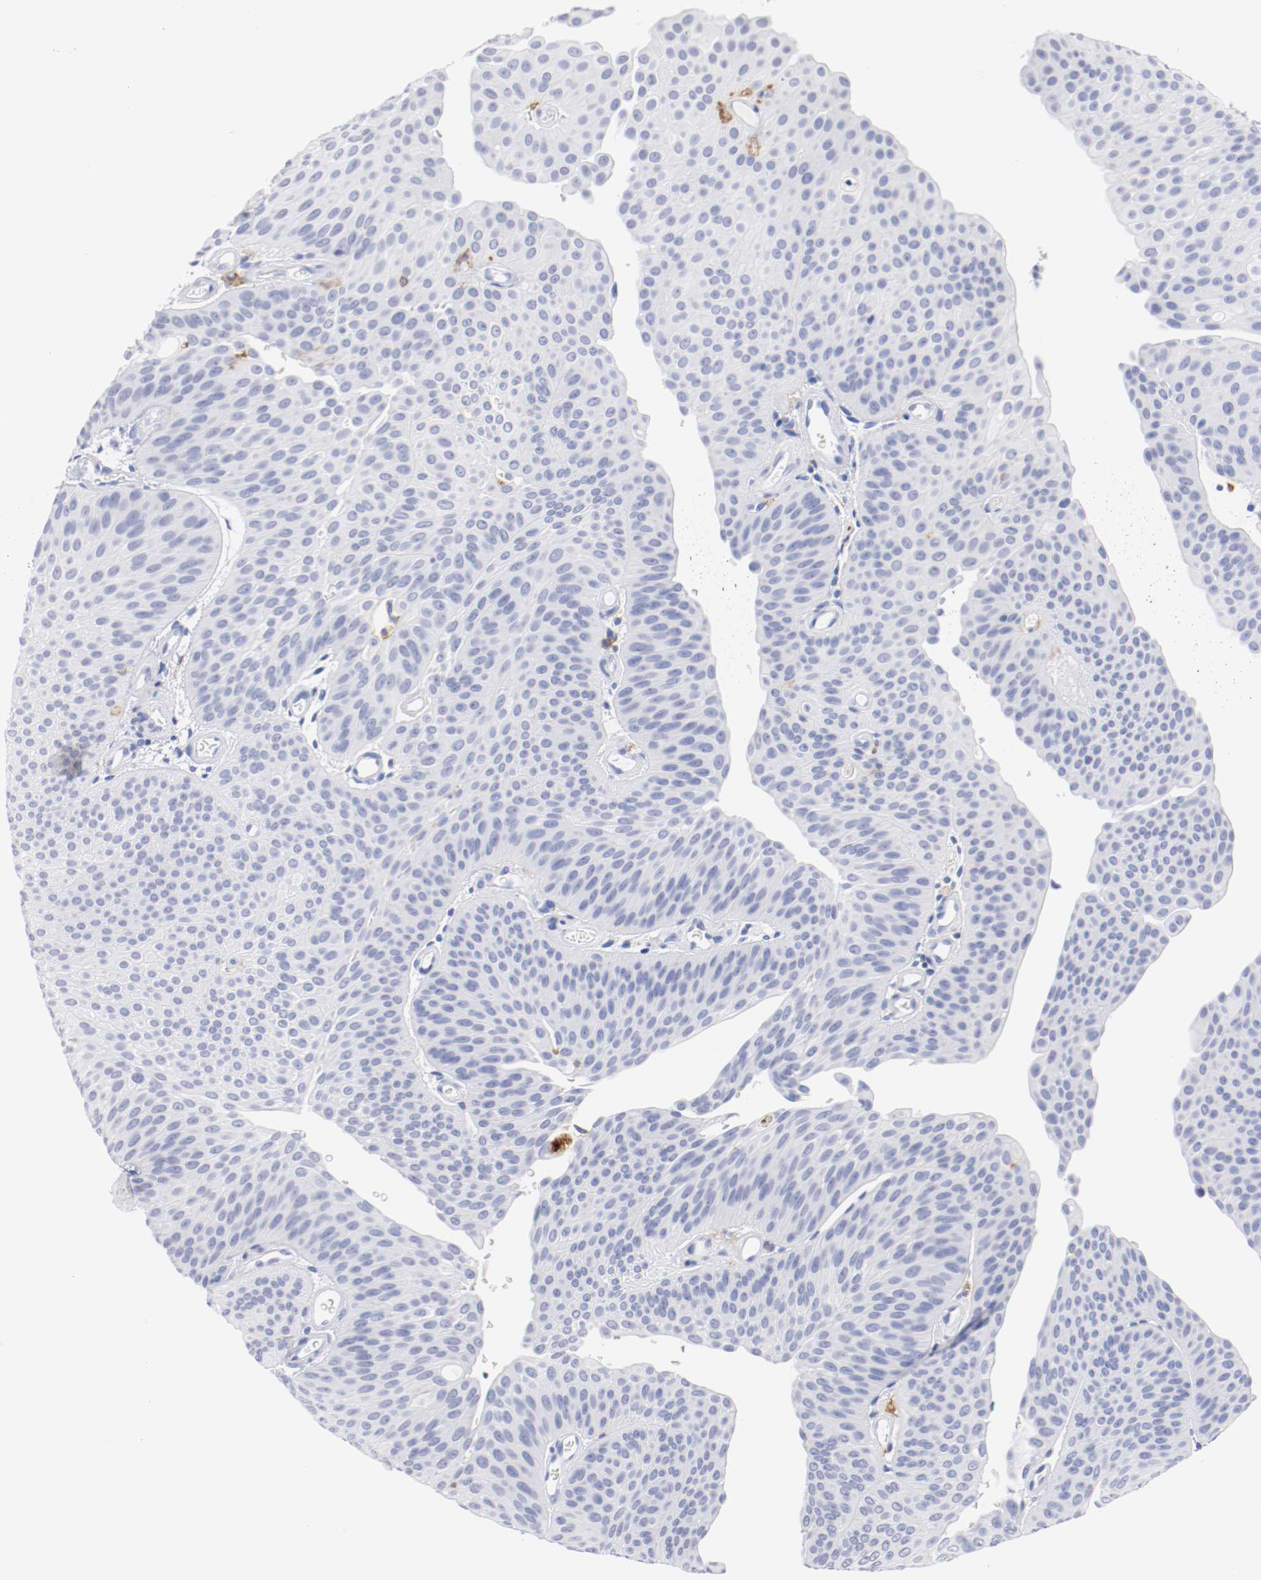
{"staining": {"intensity": "negative", "quantity": "none", "location": "none"}, "tissue": "urothelial cancer", "cell_type": "Tumor cells", "image_type": "cancer", "snomed": [{"axis": "morphology", "description": "Urothelial carcinoma, Low grade"}, {"axis": "topography", "description": "Urinary bladder"}], "caption": "Tumor cells are negative for brown protein staining in urothelial carcinoma (low-grade).", "gene": "ITGAX", "patient": {"sex": "female", "age": 60}}